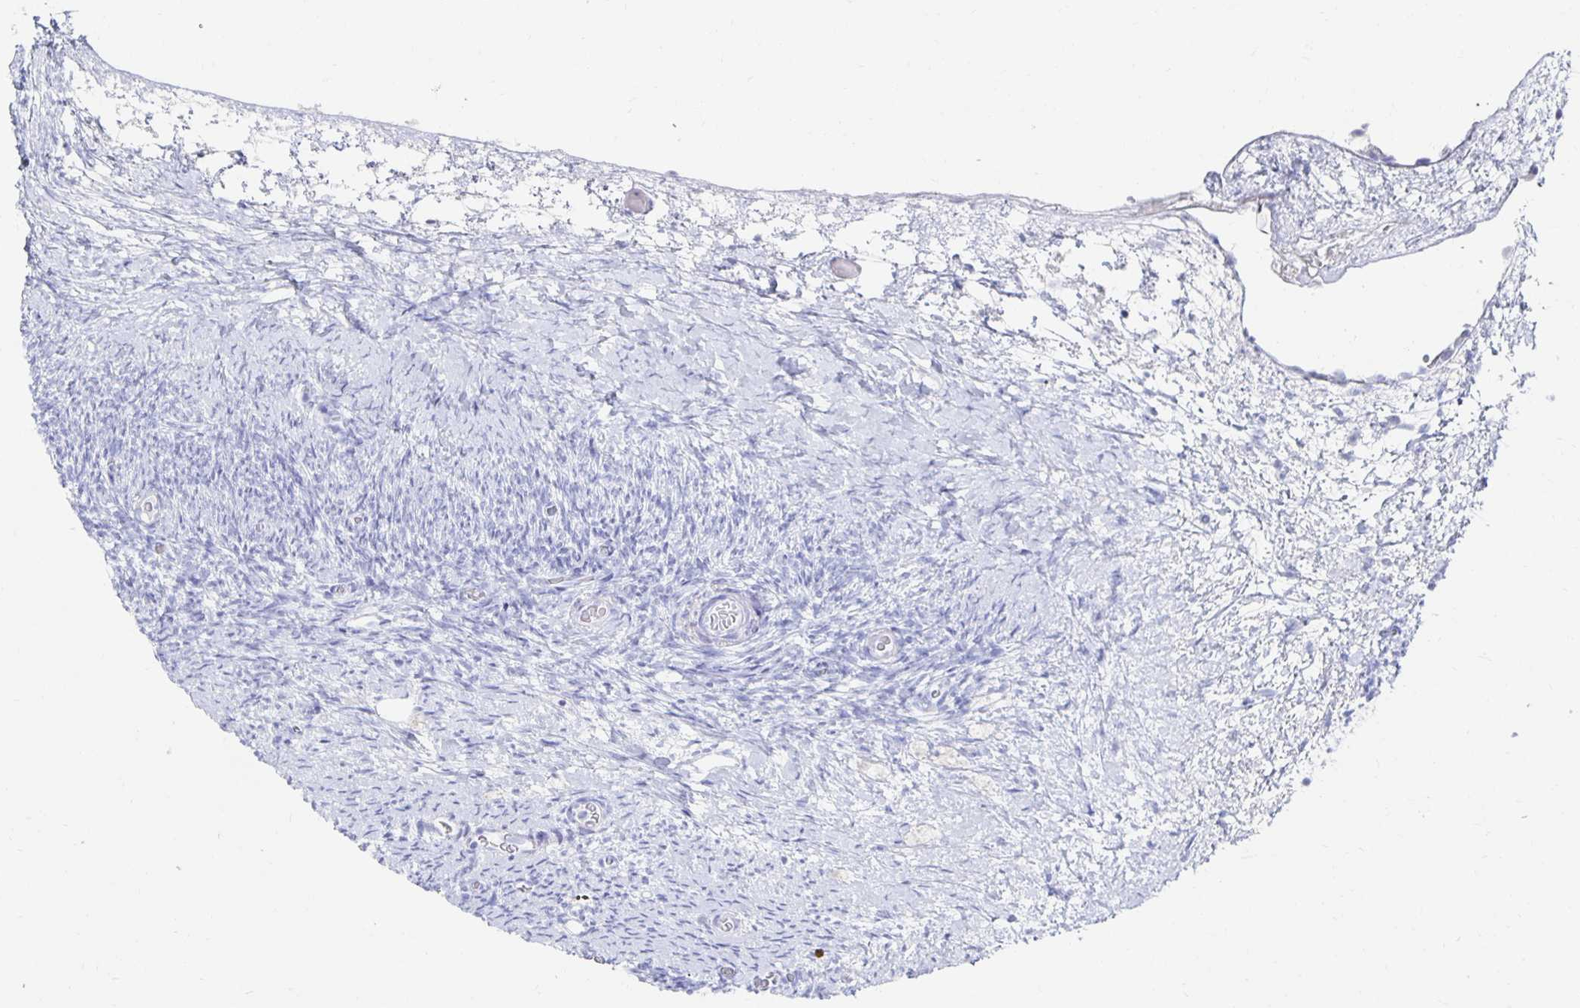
{"staining": {"intensity": "negative", "quantity": "none", "location": "none"}, "tissue": "ovary", "cell_type": "Ovarian stroma cells", "image_type": "normal", "snomed": [{"axis": "morphology", "description": "Normal tissue, NOS"}, {"axis": "topography", "description": "Ovary"}], "caption": "High magnification brightfield microscopy of benign ovary stained with DAB (brown) and counterstained with hematoxylin (blue): ovarian stroma cells show no significant expression. (DAB immunohistochemistry (IHC) visualized using brightfield microscopy, high magnification).", "gene": "PRDM7", "patient": {"sex": "female", "age": 39}}